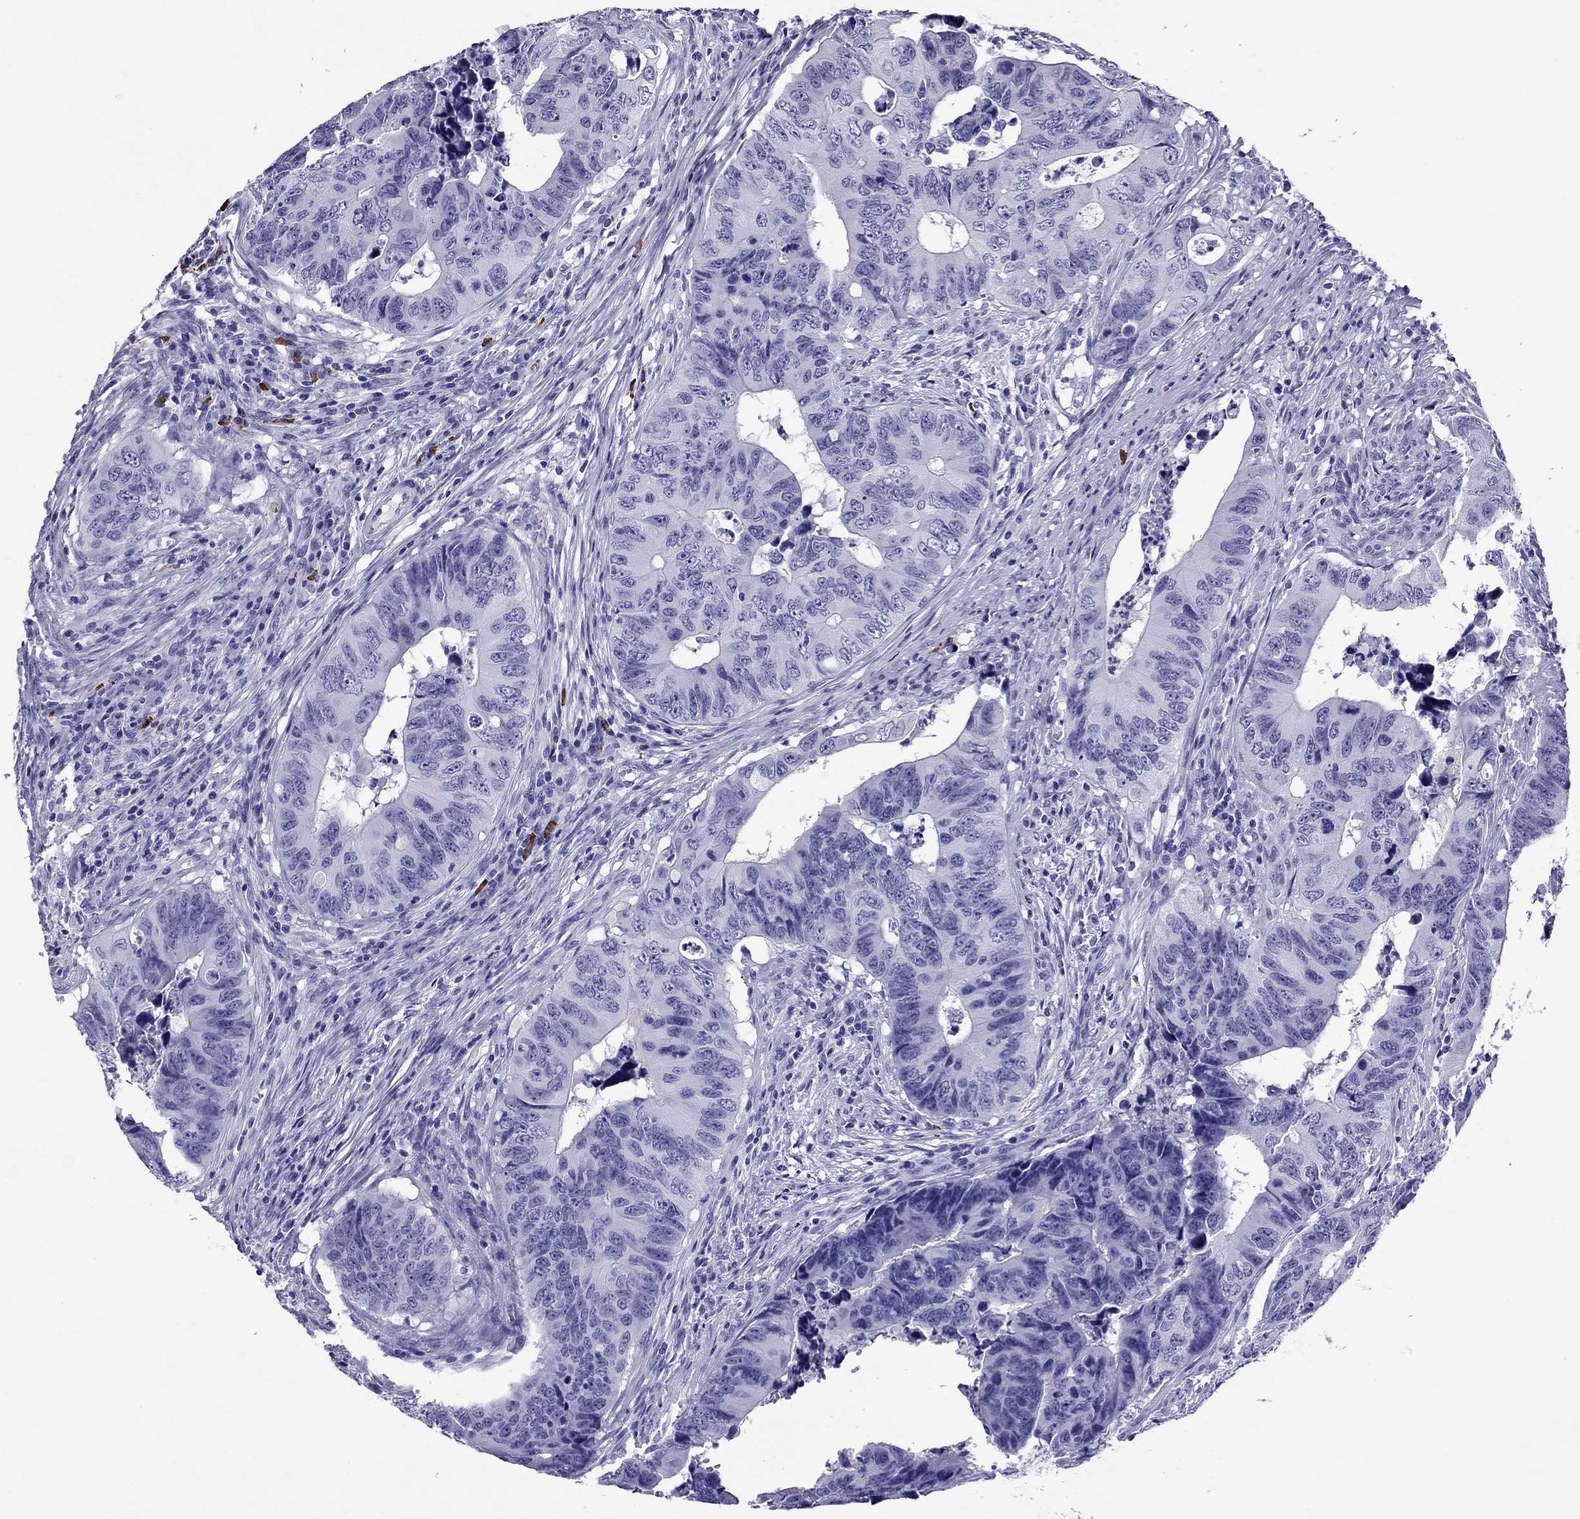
{"staining": {"intensity": "negative", "quantity": "none", "location": "none"}, "tissue": "colorectal cancer", "cell_type": "Tumor cells", "image_type": "cancer", "snomed": [{"axis": "morphology", "description": "Adenocarcinoma, NOS"}, {"axis": "topography", "description": "Colon"}], "caption": "Tumor cells show no significant protein staining in colorectal adenocarcinoma.", "gene": "SCART1", "patient": {"sex": "female", "age": 82}}